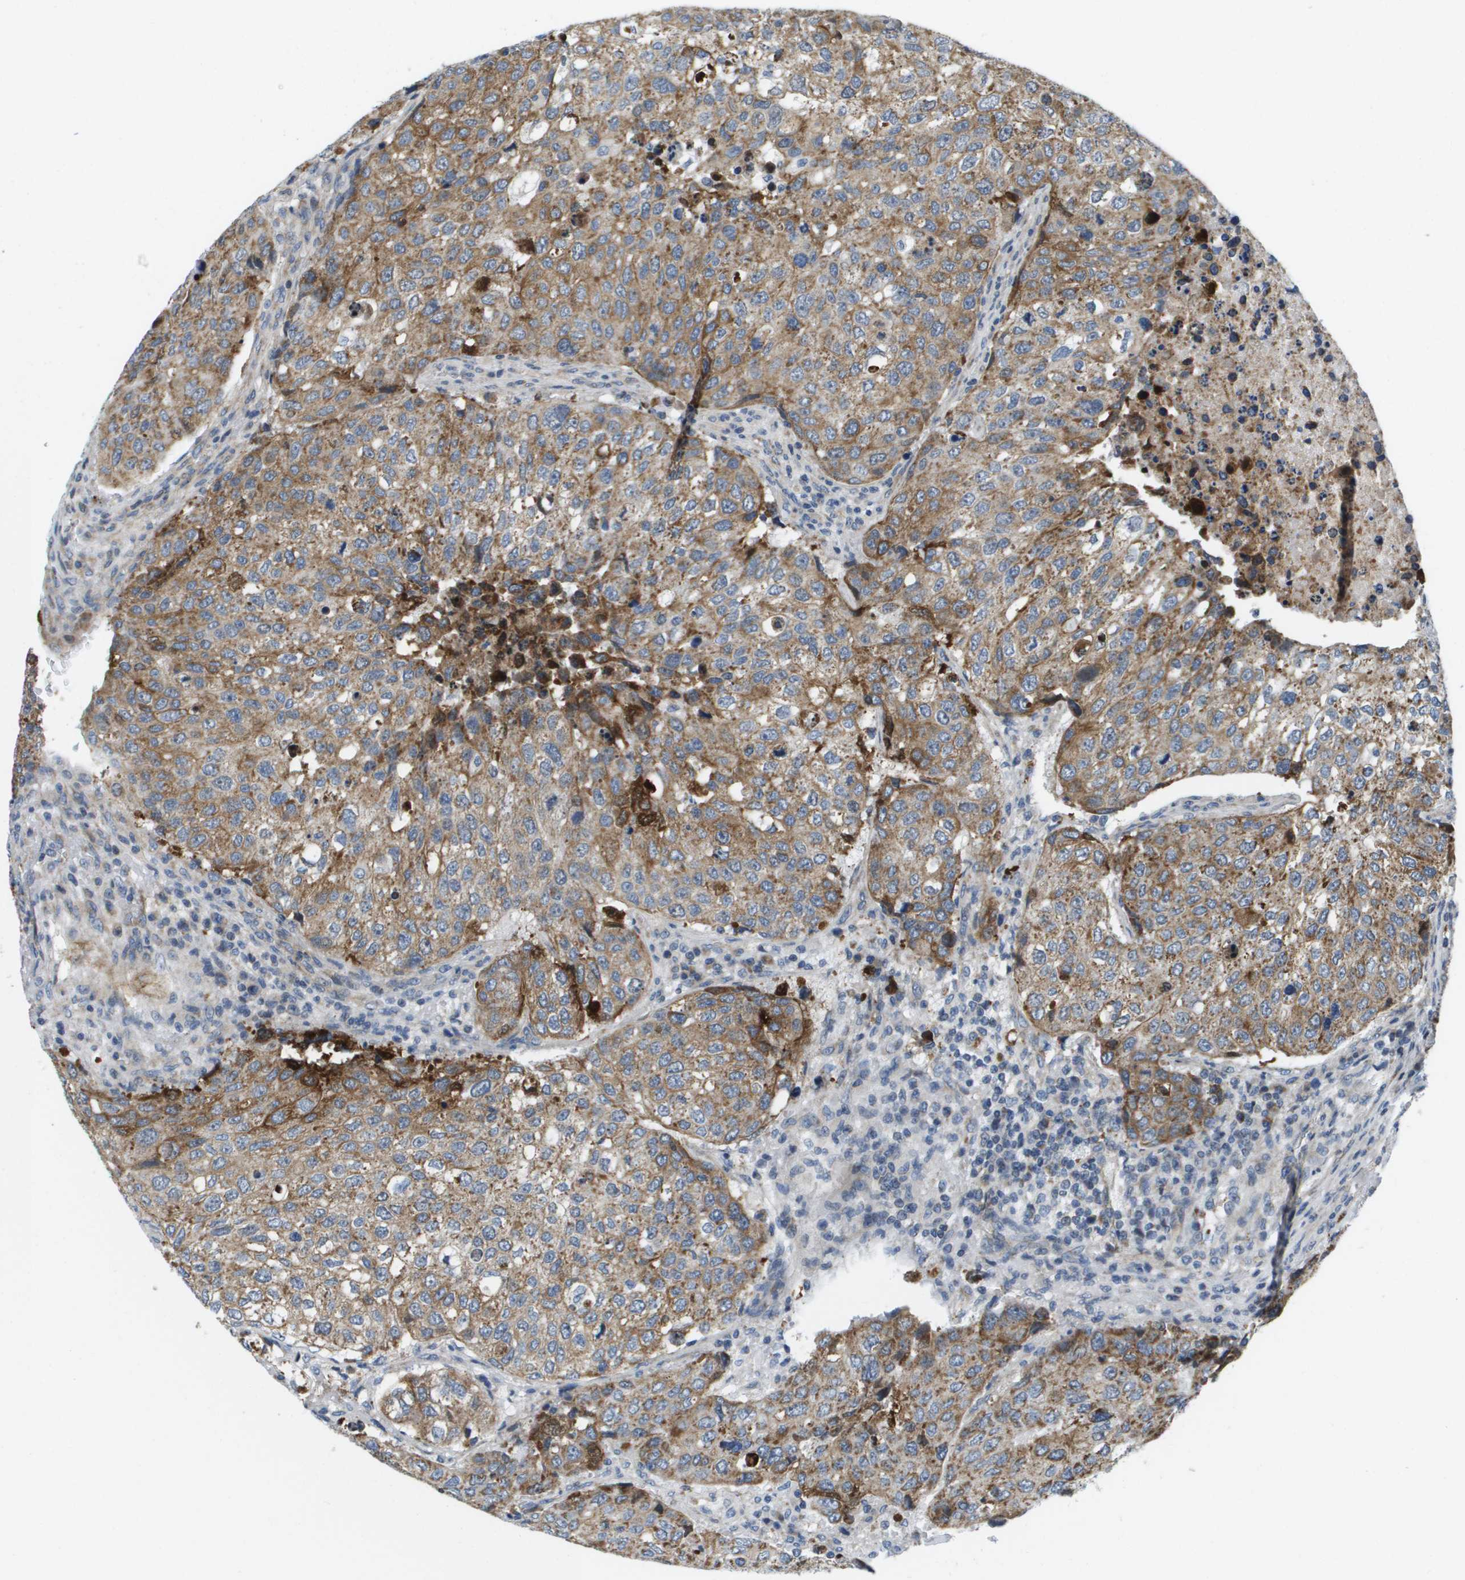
{"staining": {"intensity": "moderate", "quantity": ">75%", "location": "cytoplasmic/membranous"}, "tissue": "urothelial cancer", "cell_type": "Tumor cells", "image_type": "cancer", "snomed": [{"axis": "morphology", "description": "Urothelial carcinoma, High grade"}, {"axis": "topography", "description": "Lymph node"}, {"axis": "topography", "description": "Urinary bladder"}], "caption": "Brown immunohistochemical staining in human urothelial cancer displays moderate cytoplasmic/membranous expression in approximately >75% of tumor cells.", "gene": "KRT23", "patient": {"sex": "male", "age": 51}}